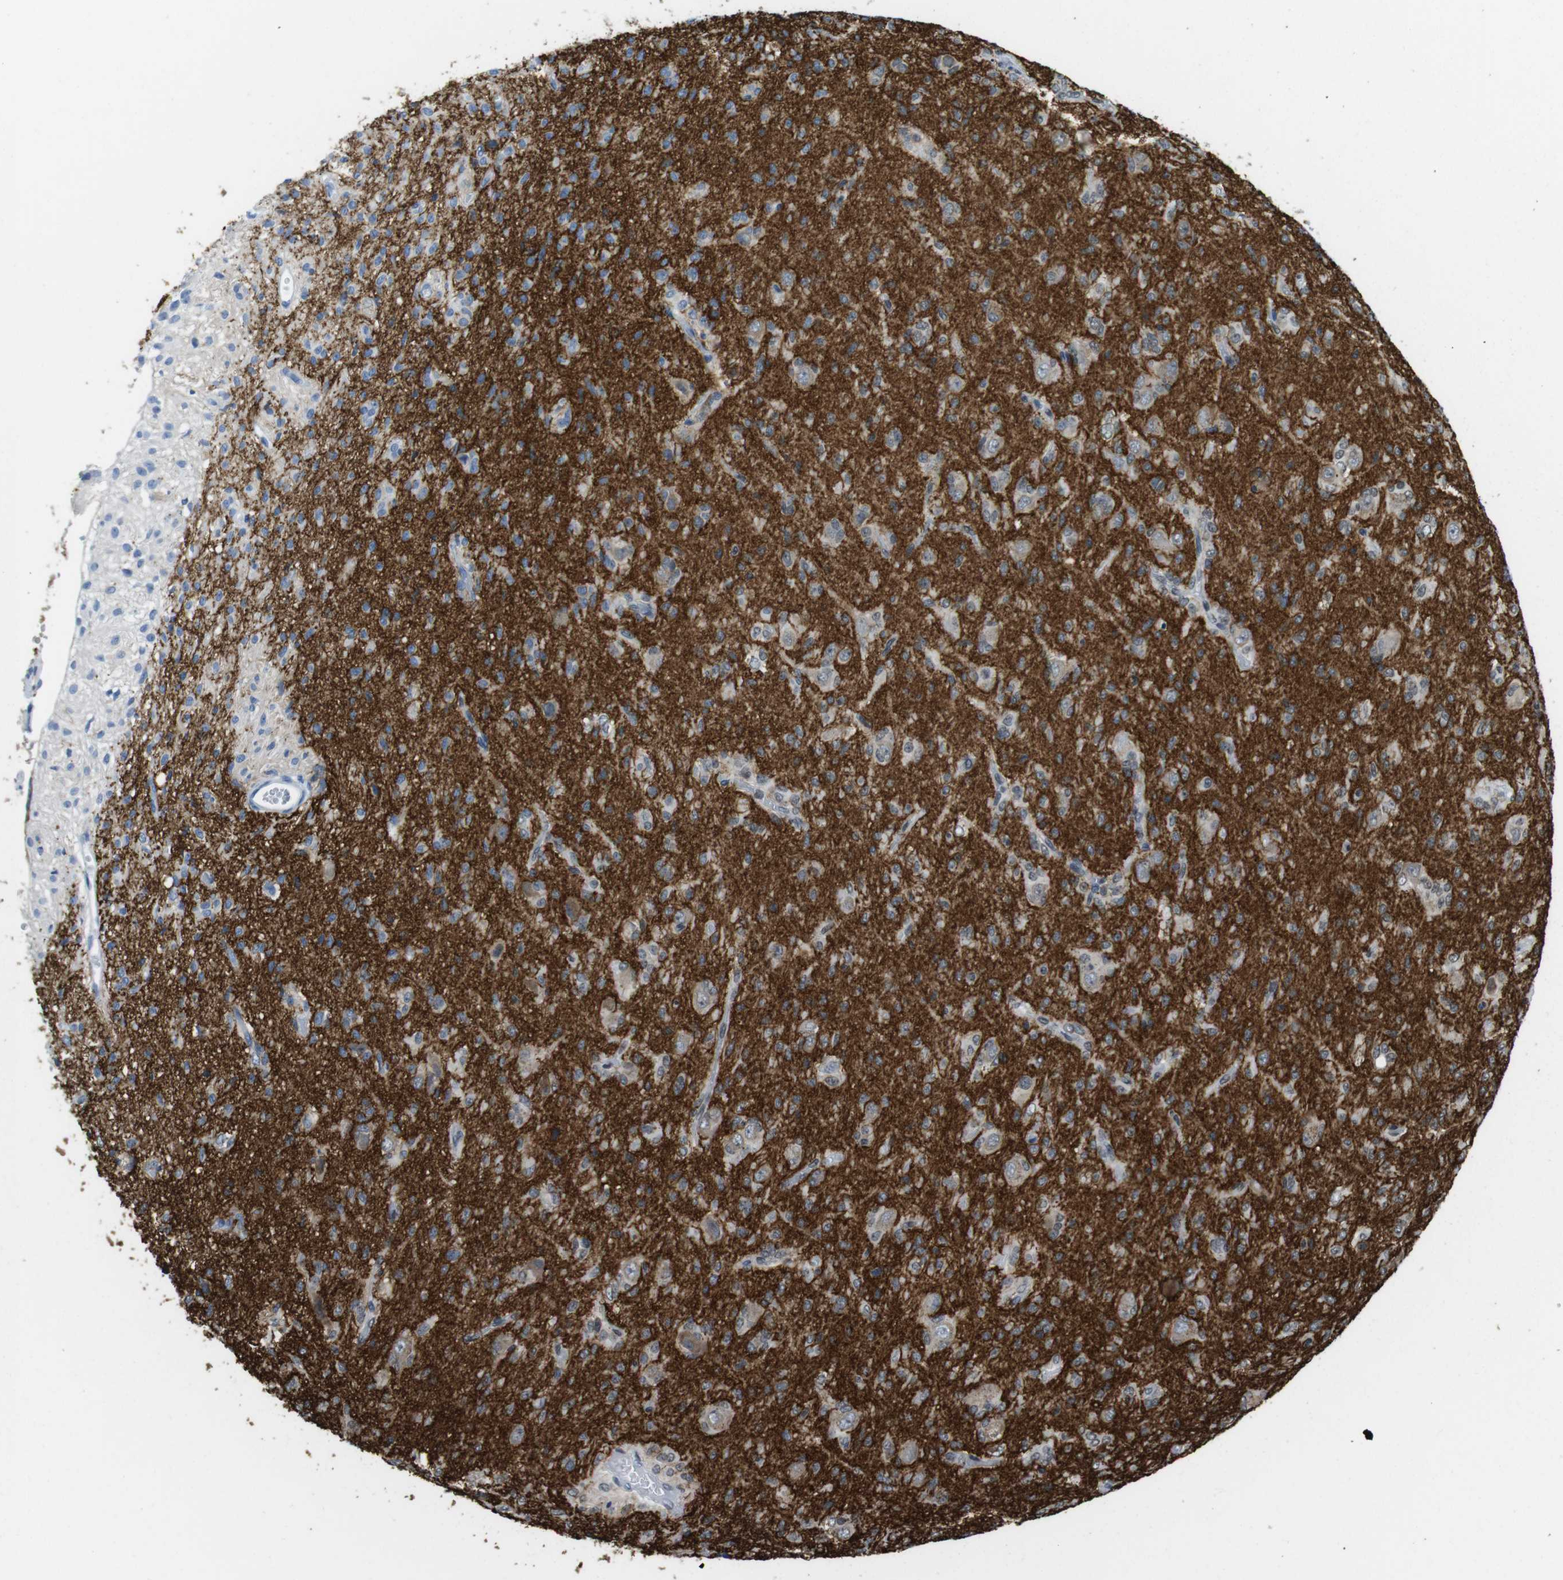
{"staining": {"intensity": "moderate", "quantity": "<25%", "location": "cytoplasmic/membranous"}, "tissue": "glioma", "cell_type": "Tumor cells", "image_type": "cancer", "snomed": [{"axis": "morphology", "description": "Glioma, malignant, High grade"}, {"axis": "topography", "description": "Brain"}], "caption": "Protein analysis of glioma tissue demonstrates moderate cytoplasmic/membranous staining in approximately <25% of tumor cells. The staining was performed using DAB to visualize the protein expression in brown, while the nuclei were stained in blue with hematoxylin (Magnification: 20x).", "gene": "GAP43", "patient": {"sex": "female", "age": 59}}